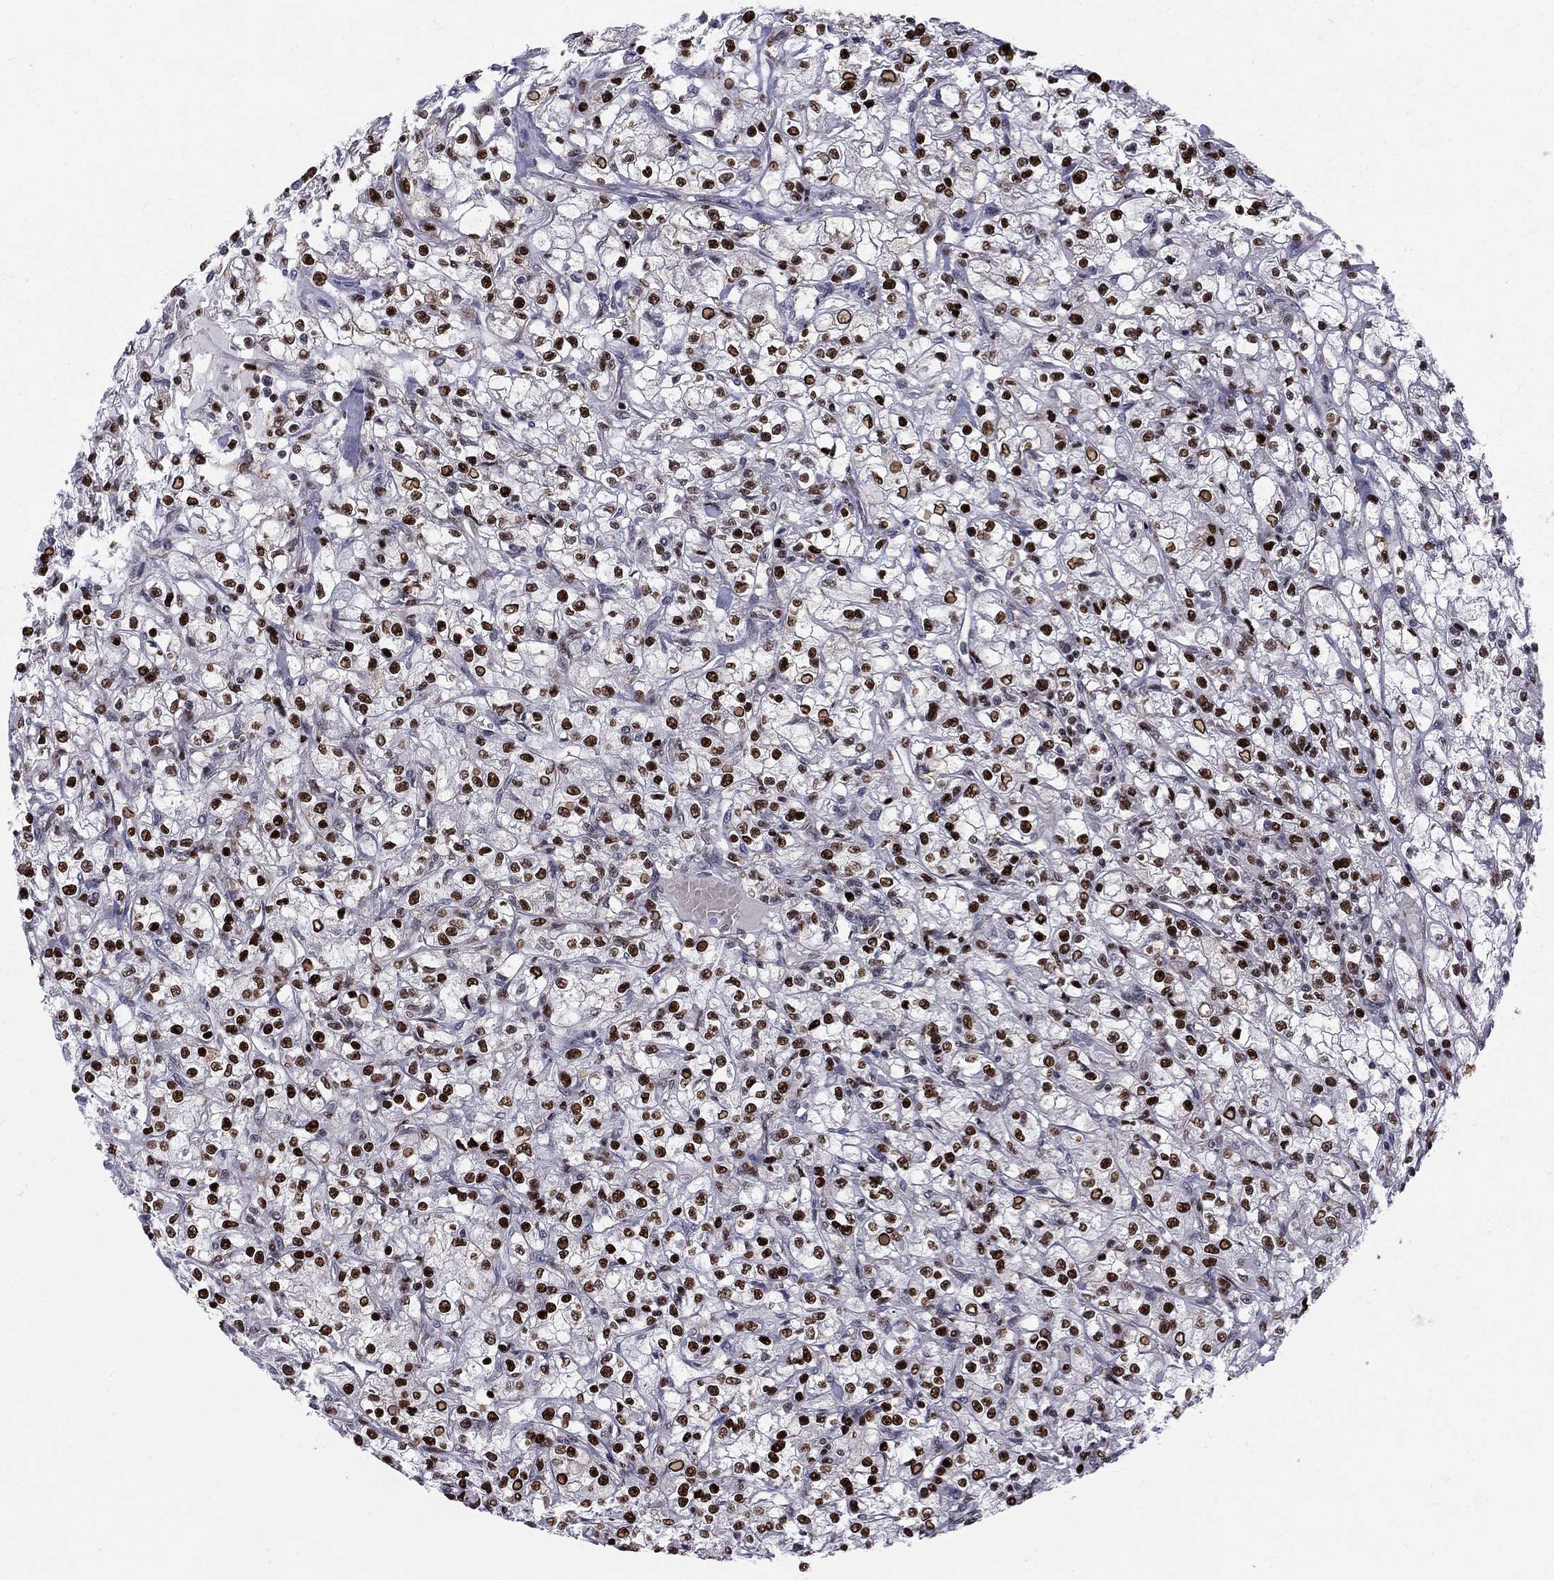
{"staining": {"intensity": "strong", "quantity": ">75%", "location": "nuclear"}, "tissue": "renal cancer", "cell_type": "Tumor cells", "image_type": "cancer", "snomed": [{"axis": "morphology", "description": "Adenocarcinoma, NOS"}, {"axis": "topography", "description": "Kidney"}], "caption": "Protein staining shows strong nuclear expression in about >75% of tumor cells in adenocarcinoma (renal).", "gene": "PCGF3", "patient": {"sex": "female", "age": 59}}